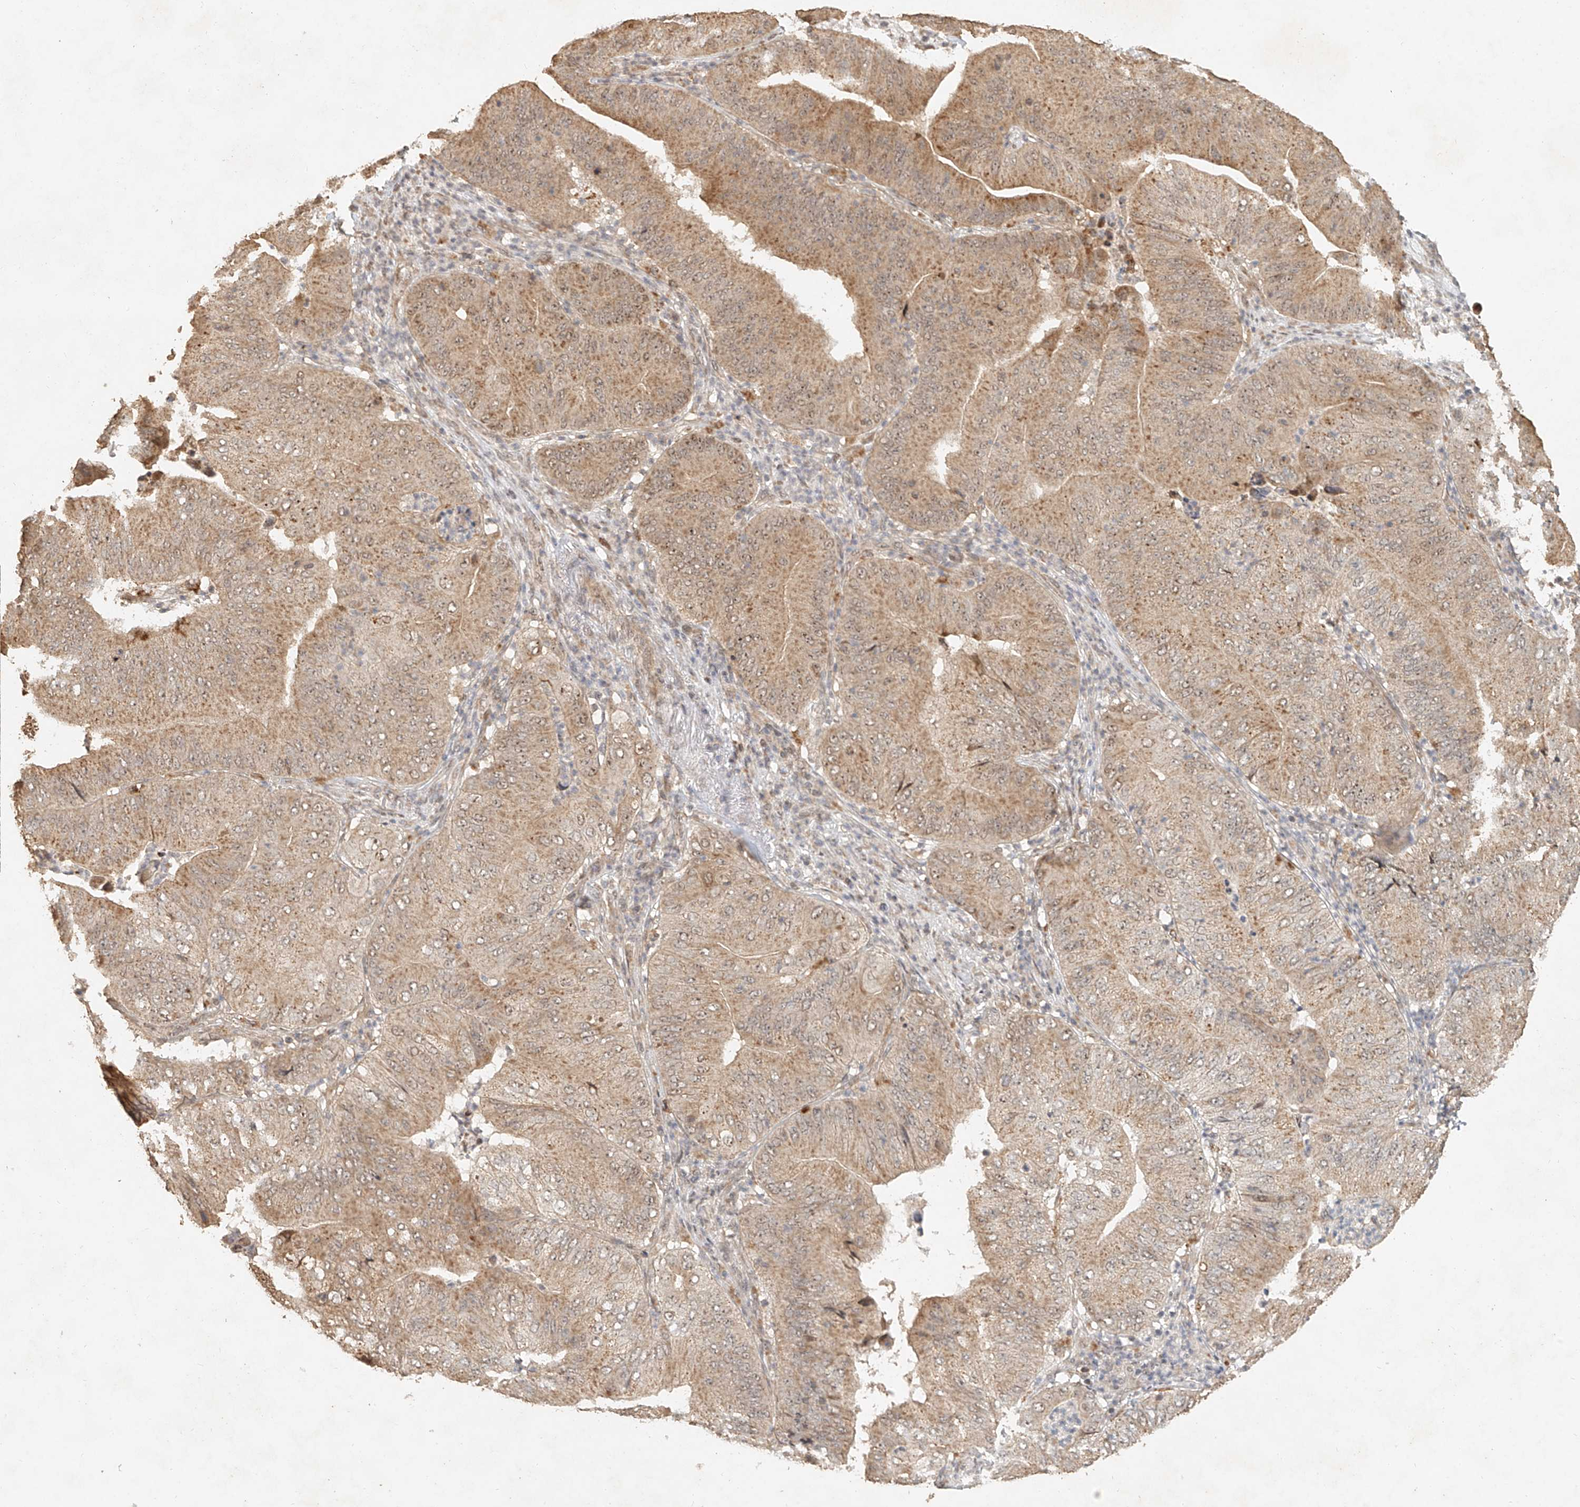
{"staining": {"intensity": "weak", "quantity": ">75%", "location": "cytoplasmic/membranous,nuclear"}, "tissue": "pancreatic cancer", "cell_type": "Tumor cells", "image_type": "cancer", "snomed": [{"axis": "morphology", "description": "Adenocarcinoma, NOS"}, {"axis": "topography", "description": "Pancreas"}], "caption": "Pancreatic adenocarcinoma stained for a protein (brown) displays weak cytoplasmic/membranous and nuclear positive positivity in approximately >75% of tumor cells.", "gene": "CXorf58", "patient": {"sex": "female", "age": 77}}